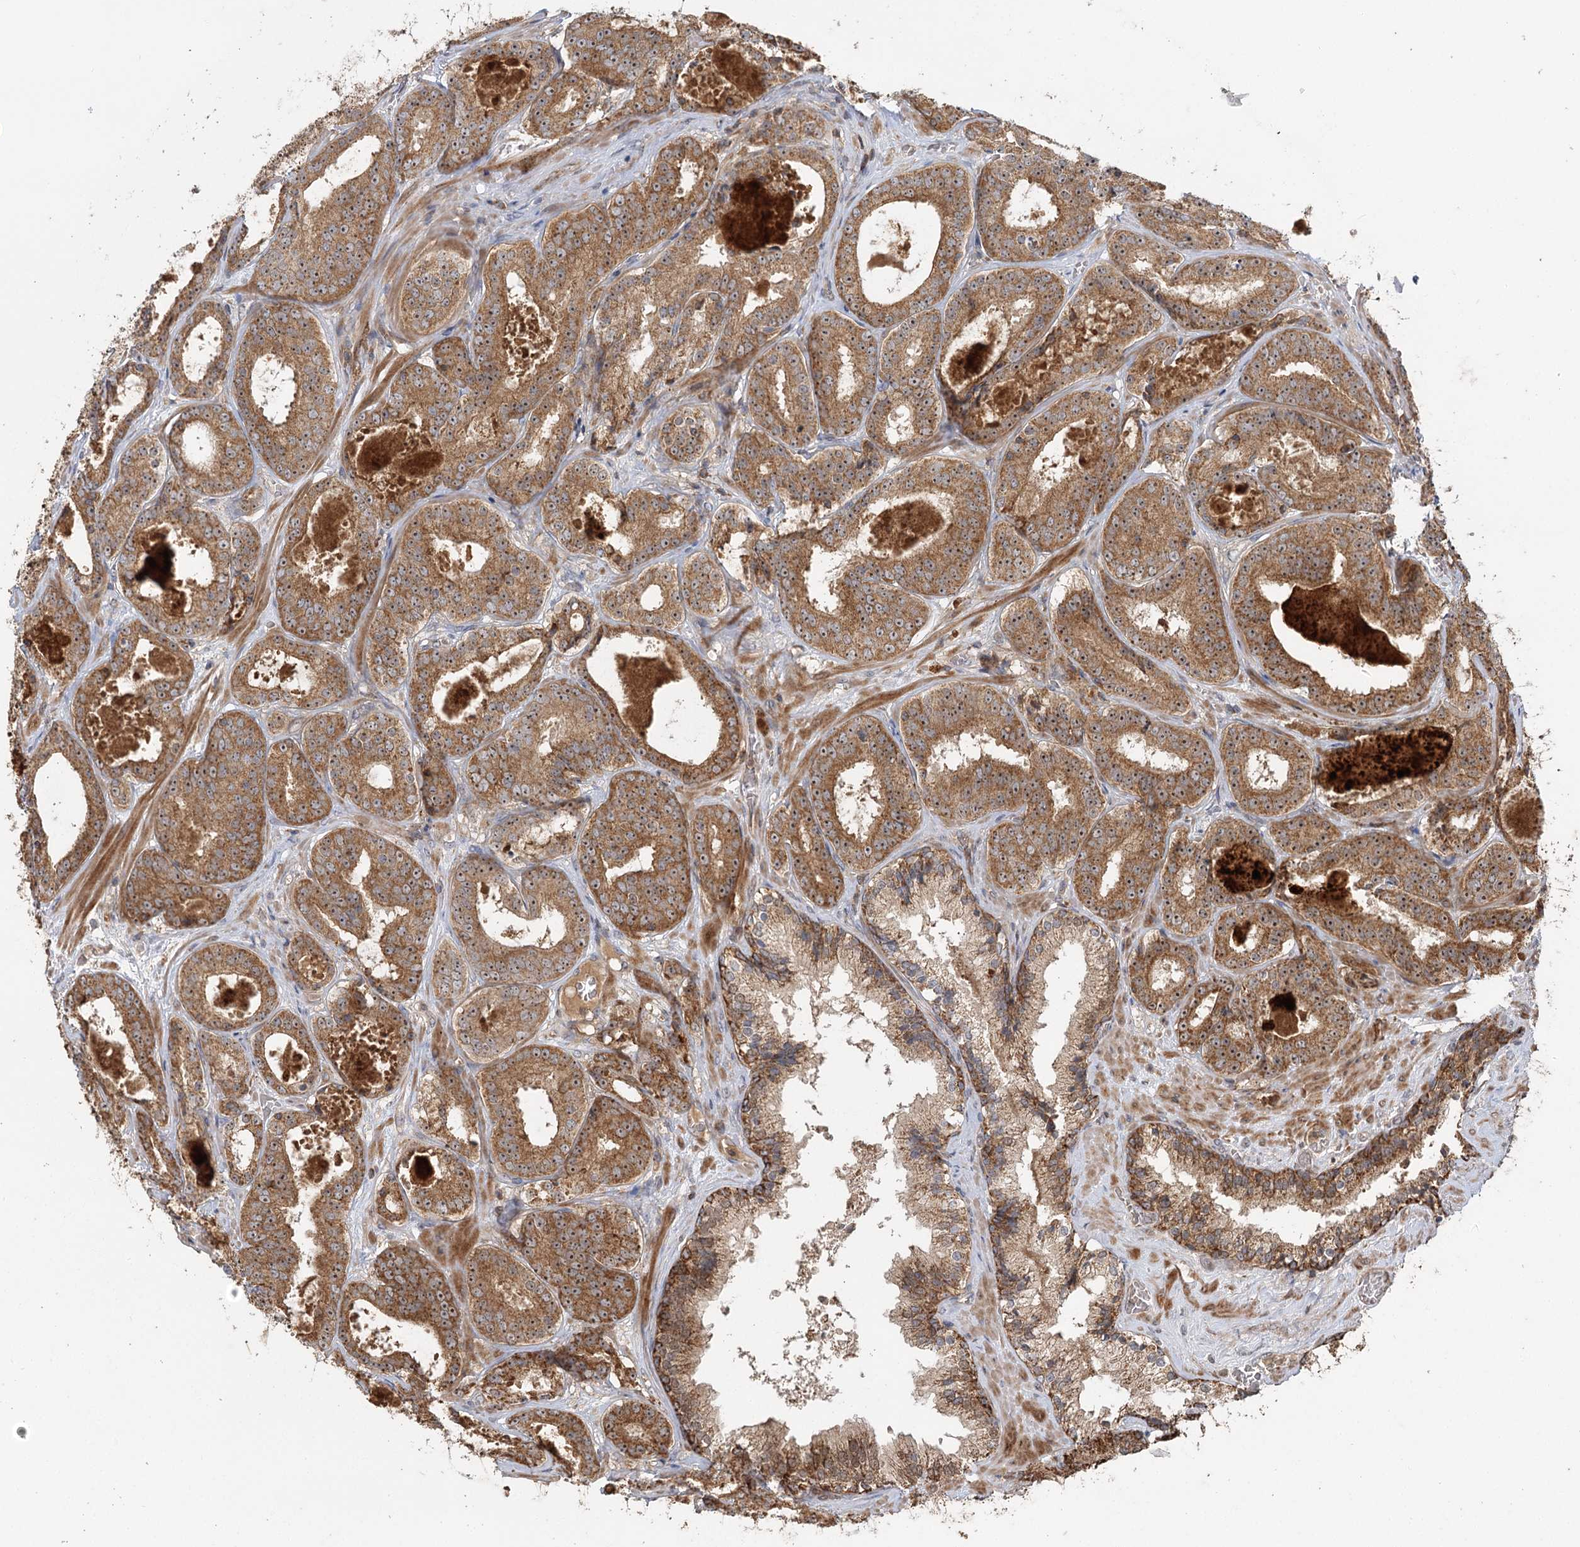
{"staining": {"intensity": "moderate", "quantity": ">75%", "location": "cytoplasmic/membranous,nuclear"}, "tissue": "prostate cancer", "cell_type": "Tumor cells", "image_type": "cancer", "snomed": [{"axis": "morphology", "description": "Adenocarcinoma, High grade"}, {"axis": "topography", "description": "Prostate"}], "caption": "An immunohistochemistry (IHC) photomicrograph of neoplastic tissue is shown. Protein staining in brown highlights moderate cytoplasmic/membranous and nuclear positivity in prostate cancer within tumor cells.", "gene": "RAPGEF6", "patient": {"sex": "male", "age": 57}}